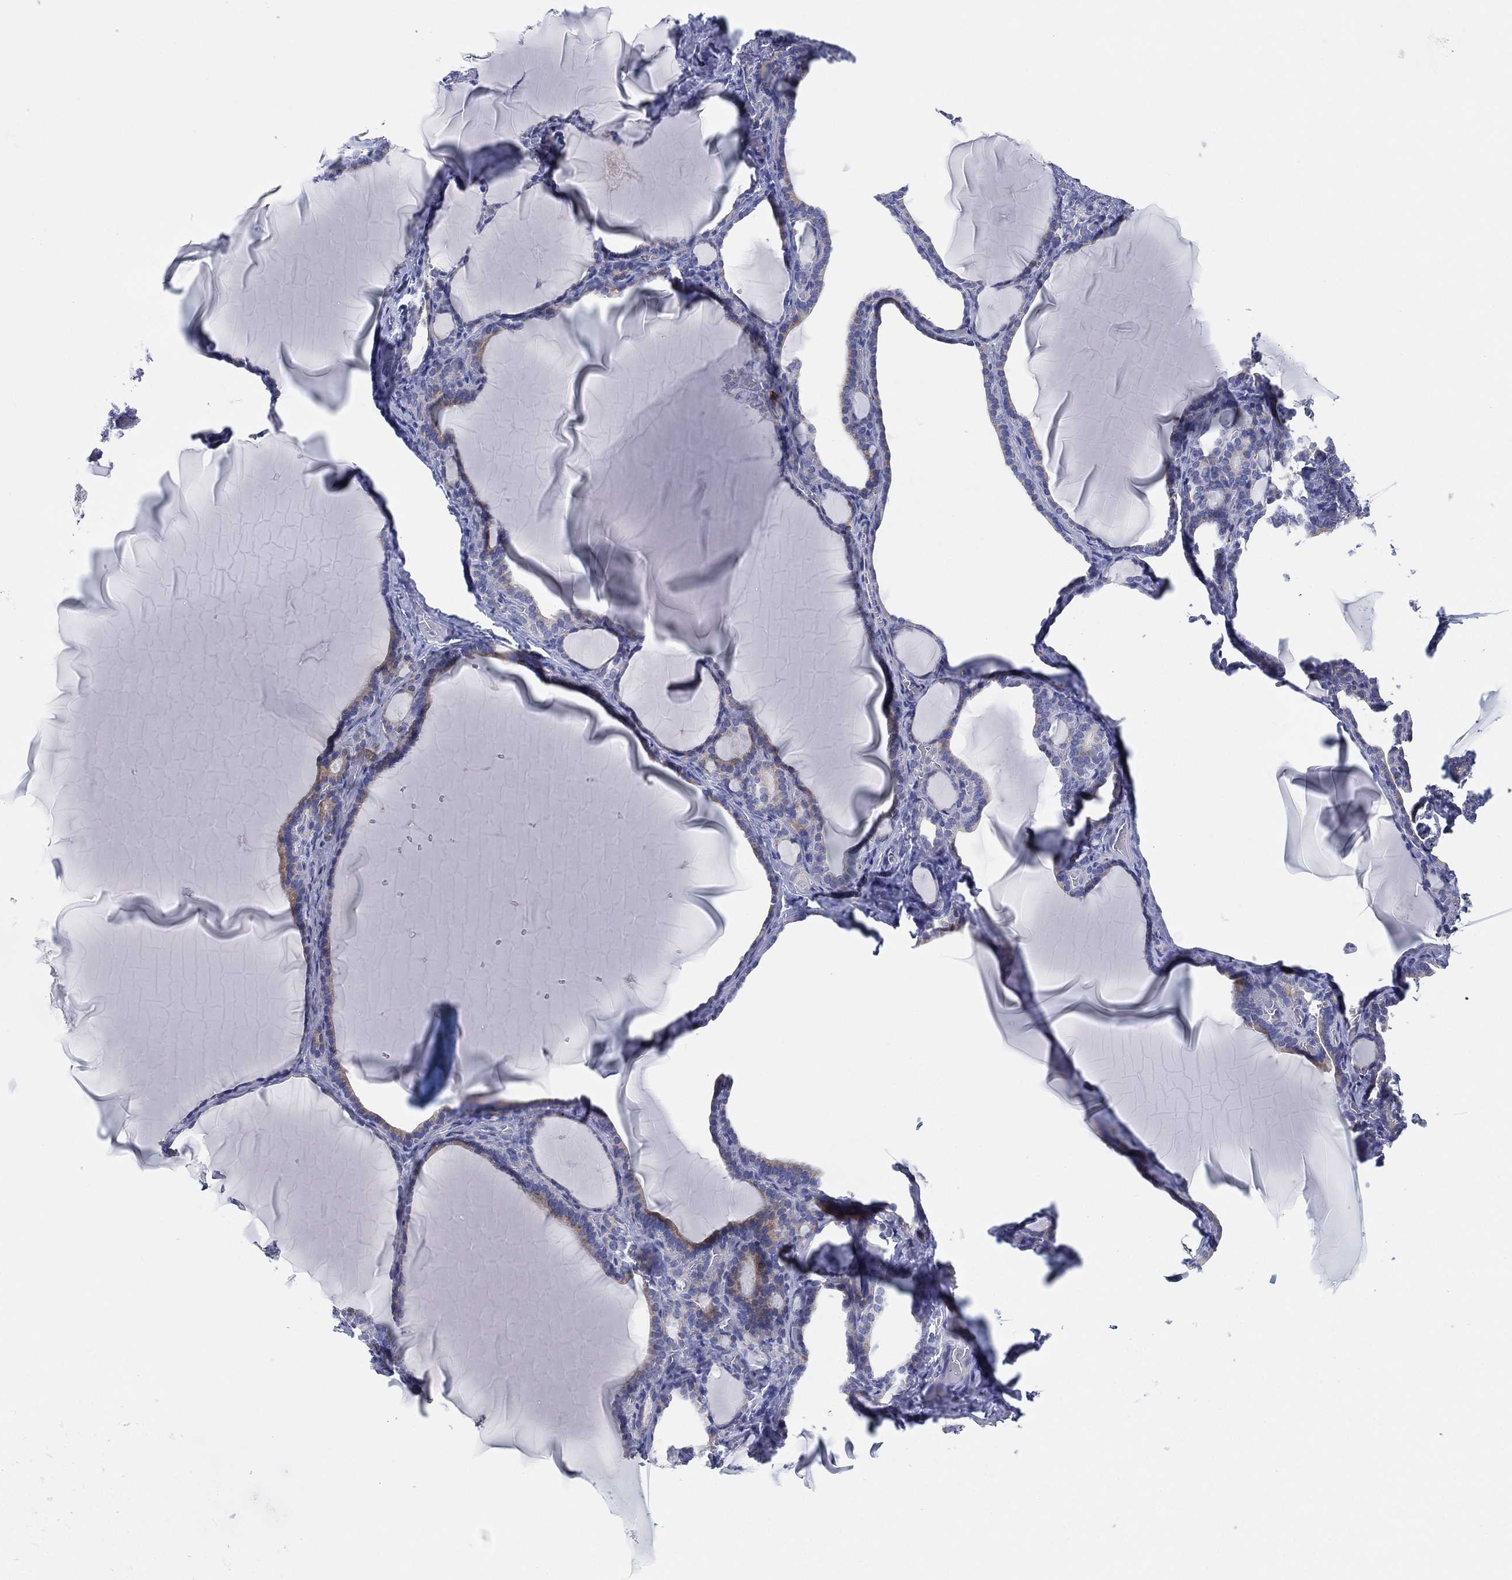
{"staining": {"intensity": "weak", "quantity": "25%-75%", "location": "cytoplasmic/membranous"}, "tissue": "thyroid gland", "cell_type": "Glandular cells", "image_type": "normal", "snomed": [{"axis": "morphology", "description": "Normal tissue, NOS"}, {"axis": "morphology", "description": "Hyperplasia, NOS"}, {"axis": "topography", "description": "Thyroid gland"}], "caption": "IHC image of unremarkable thyroid gland: human thyroid gland stained using IHC shows low levels of weak protein expression localized specifically in the cytoplasmic/membranous of glandular cells, appearing as a cytoplasmic/membranous brown color.", "gene": "TMEM40", "patient": {"sex": "female", "age": 27}}